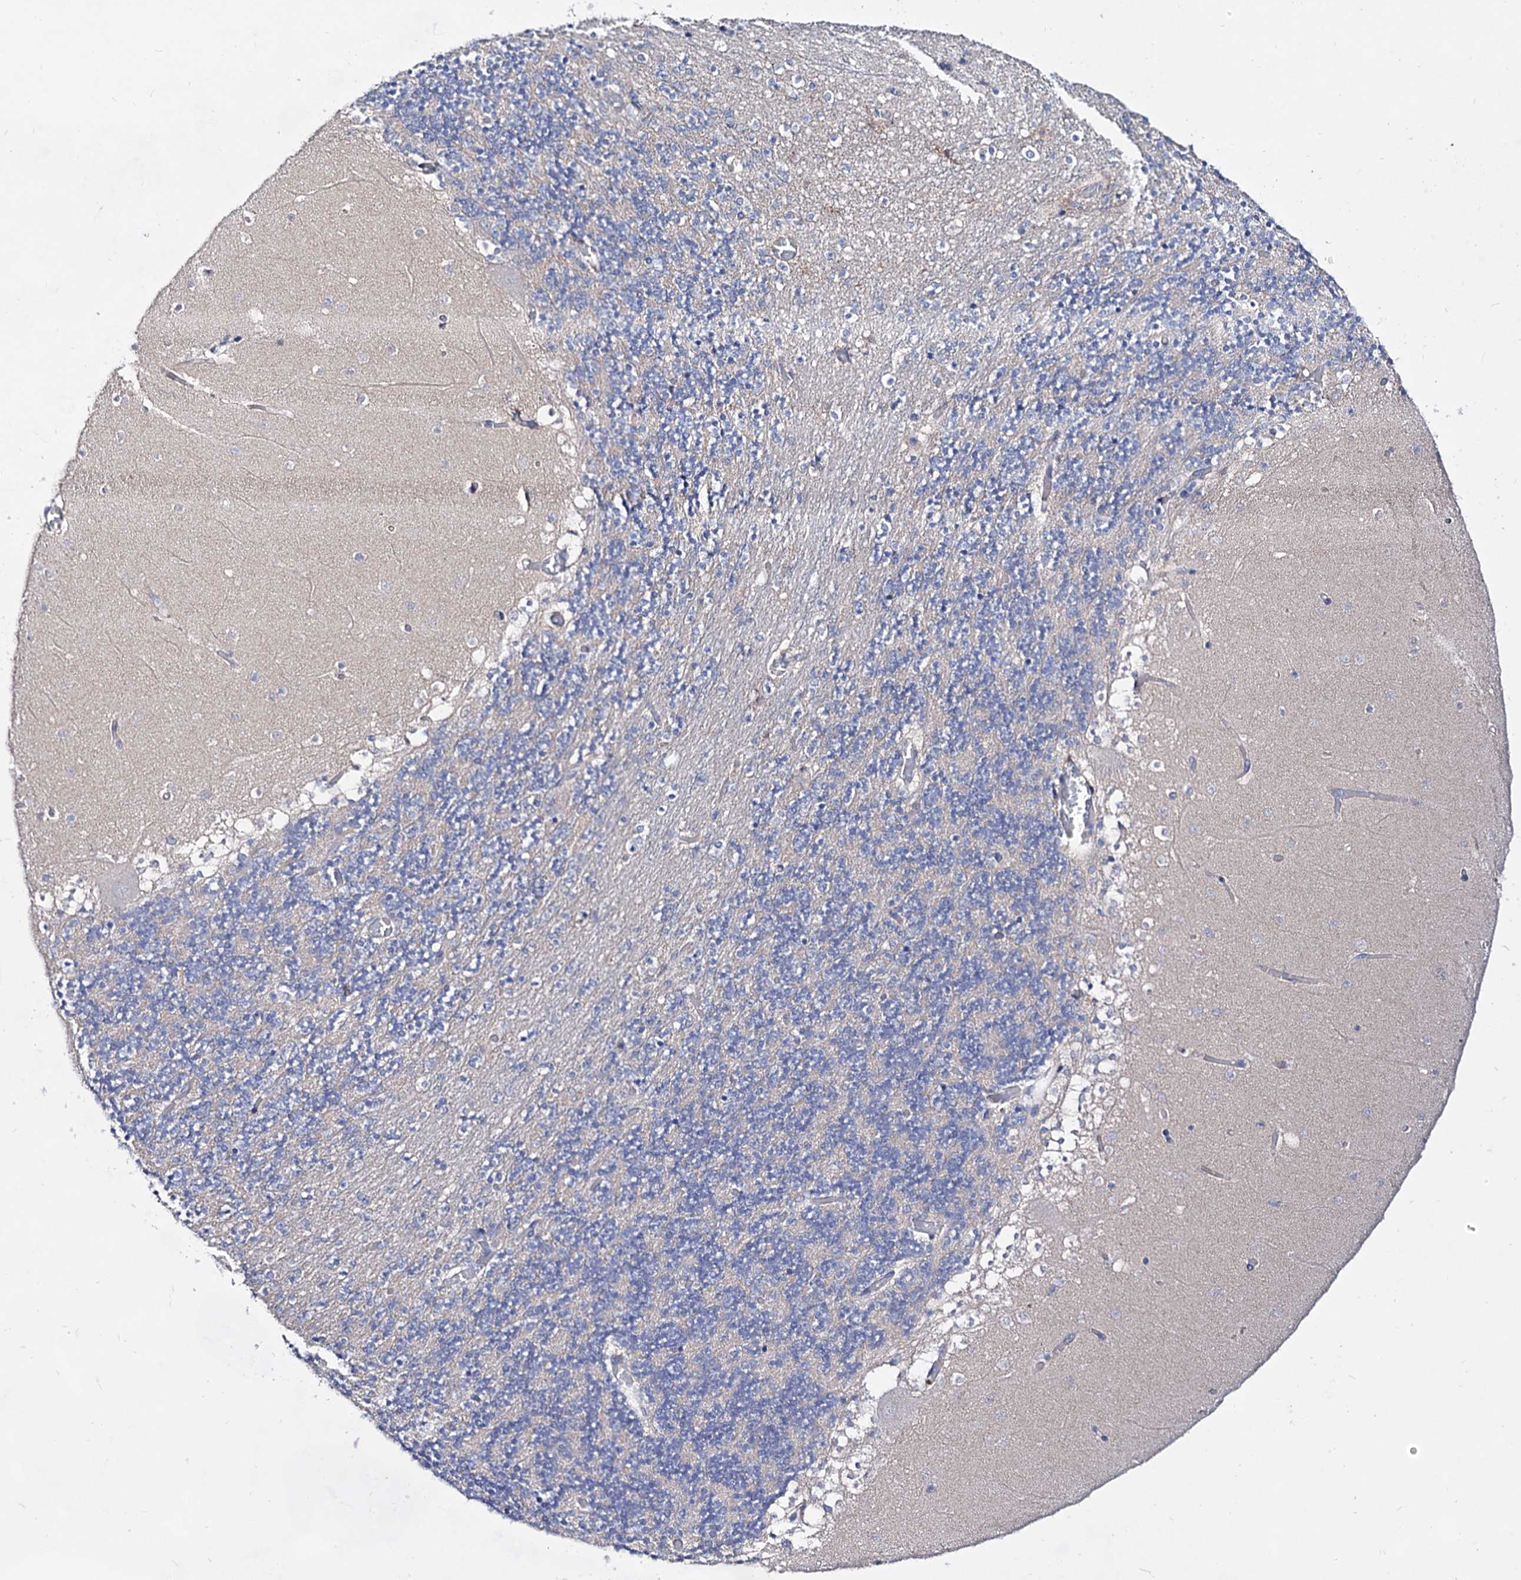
{"staining": {"intensity": "negative", "quantity": "none", "location": "none"}, "tissue": "cerebellum", "cell_type": "Cells in granular layer", "image_type": "normal", "snomed": [{"axis": "morphology", "description": "Normal tissue, NOS"}, {"axis": "topography", "description": "Cerebellum"}], "caption": "This is a micrograph of immunohistochemistry (IHC) staining of benign cerebellum, which shows no positivity in cells in granular layer. (DAB IHC, high magnification).", "gene": "PLIN1", "patient": {"sex": "female", "age": 28}}